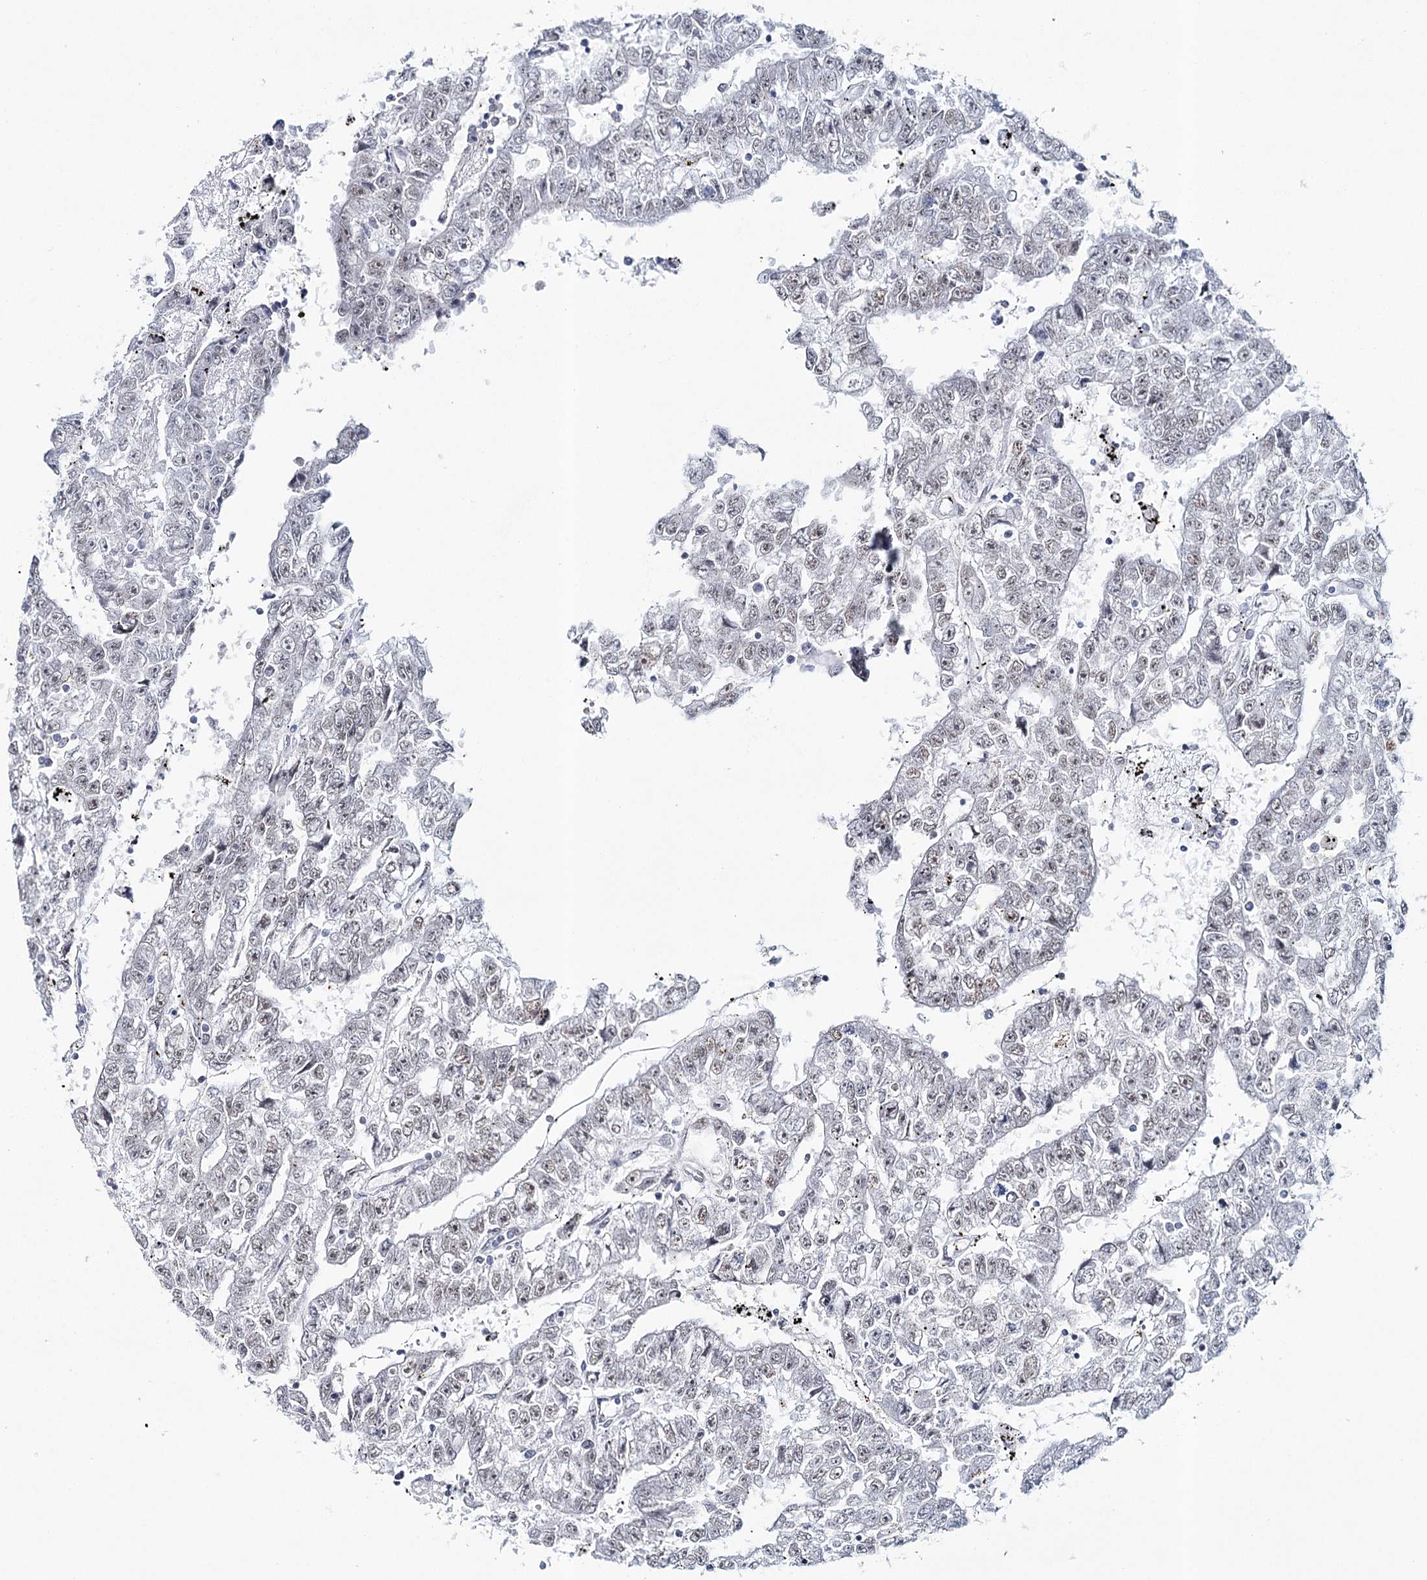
{"staining": {"intensity": "weak", "quantity": ">75%", "location": "nuclear"}, "tissue": "testis cancer", "cell_type": "Tumor cells", "image_type": "cancer", "snomed": [{"axis": "morphology", "description": "Carcinoma, Embryonal, NOS"}, {"axis": "topography", "description": "Testis"}], "caption": "Immunohistochemistry of human testis cancer reveals low levels of weak nuclear staining in approximately >75% of tumor cells. (IHC, brightfield microscopy, high magnification).", "gene": "ZC3H8", "patient": {"sex": "male", "age": 25}}